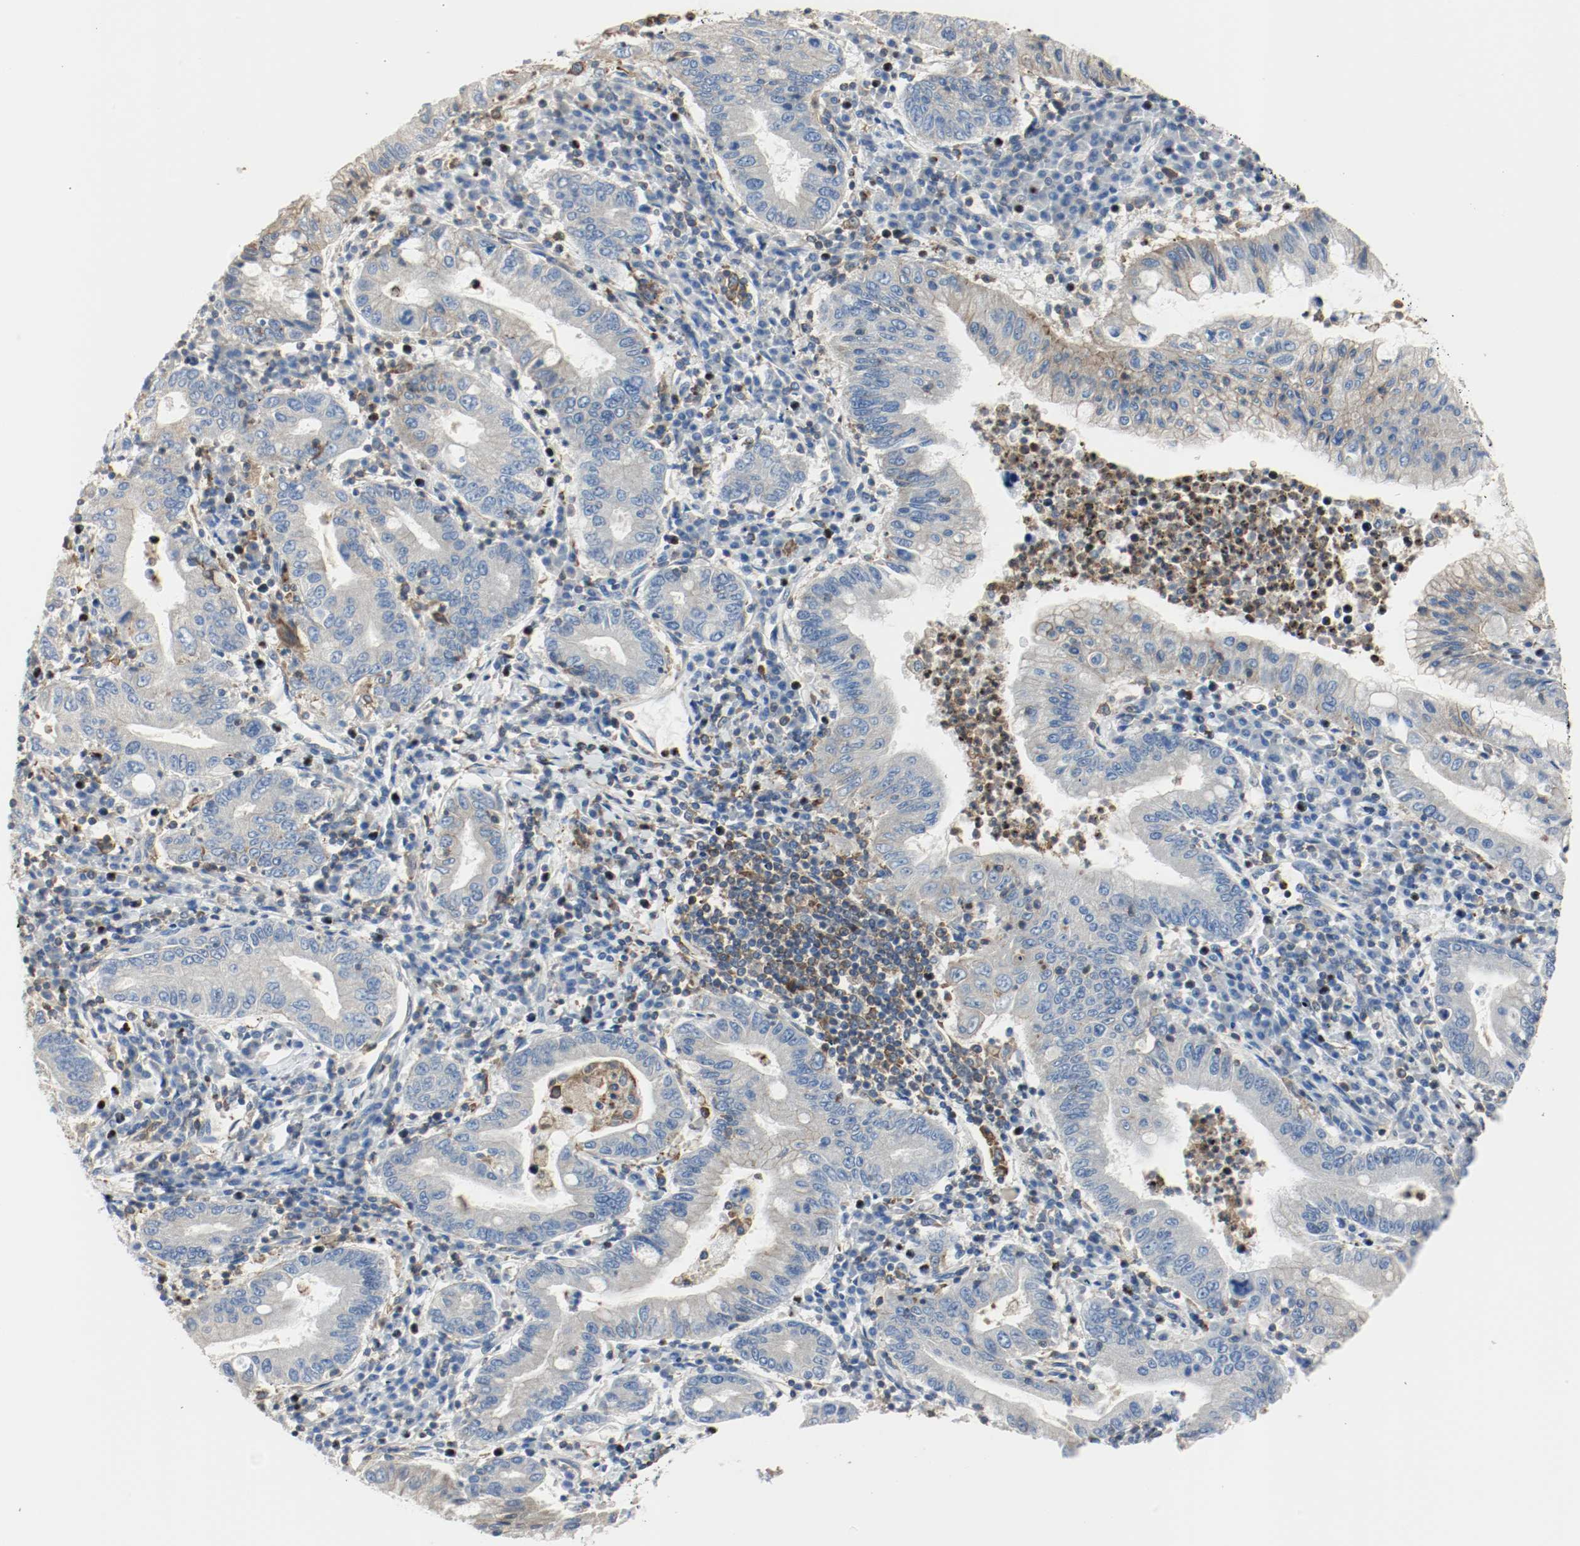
{"staining": {"intensity": "weak", "quantity": "25%-75%", "location": "cytoplasmic/membranous"}, "tissue": "stomach cancer", "cell_type": "Tumor cells", "image_type": "cancer", "snomed": [{"axis": "morphology", "description": "Normal tissue, NOS"}, {"axis": "morphology", "description": "Adenocarcinoma, NOS"}, {"axis": "topography", "description": "Esophagus"}, {"axis": "topography", "description": "Stomach, upper"}, {"axis": "topography", "description": "Peripheral nerve tissue"}], "caption": "Immunohistochemical staining of stomach cancer demonstrates low levels of weak cytoplasmic/membranous expression in about 25%-75% of tumor cells.", "gene": "ARPC1B", "patient": {"sex": "male", "age": 62}}